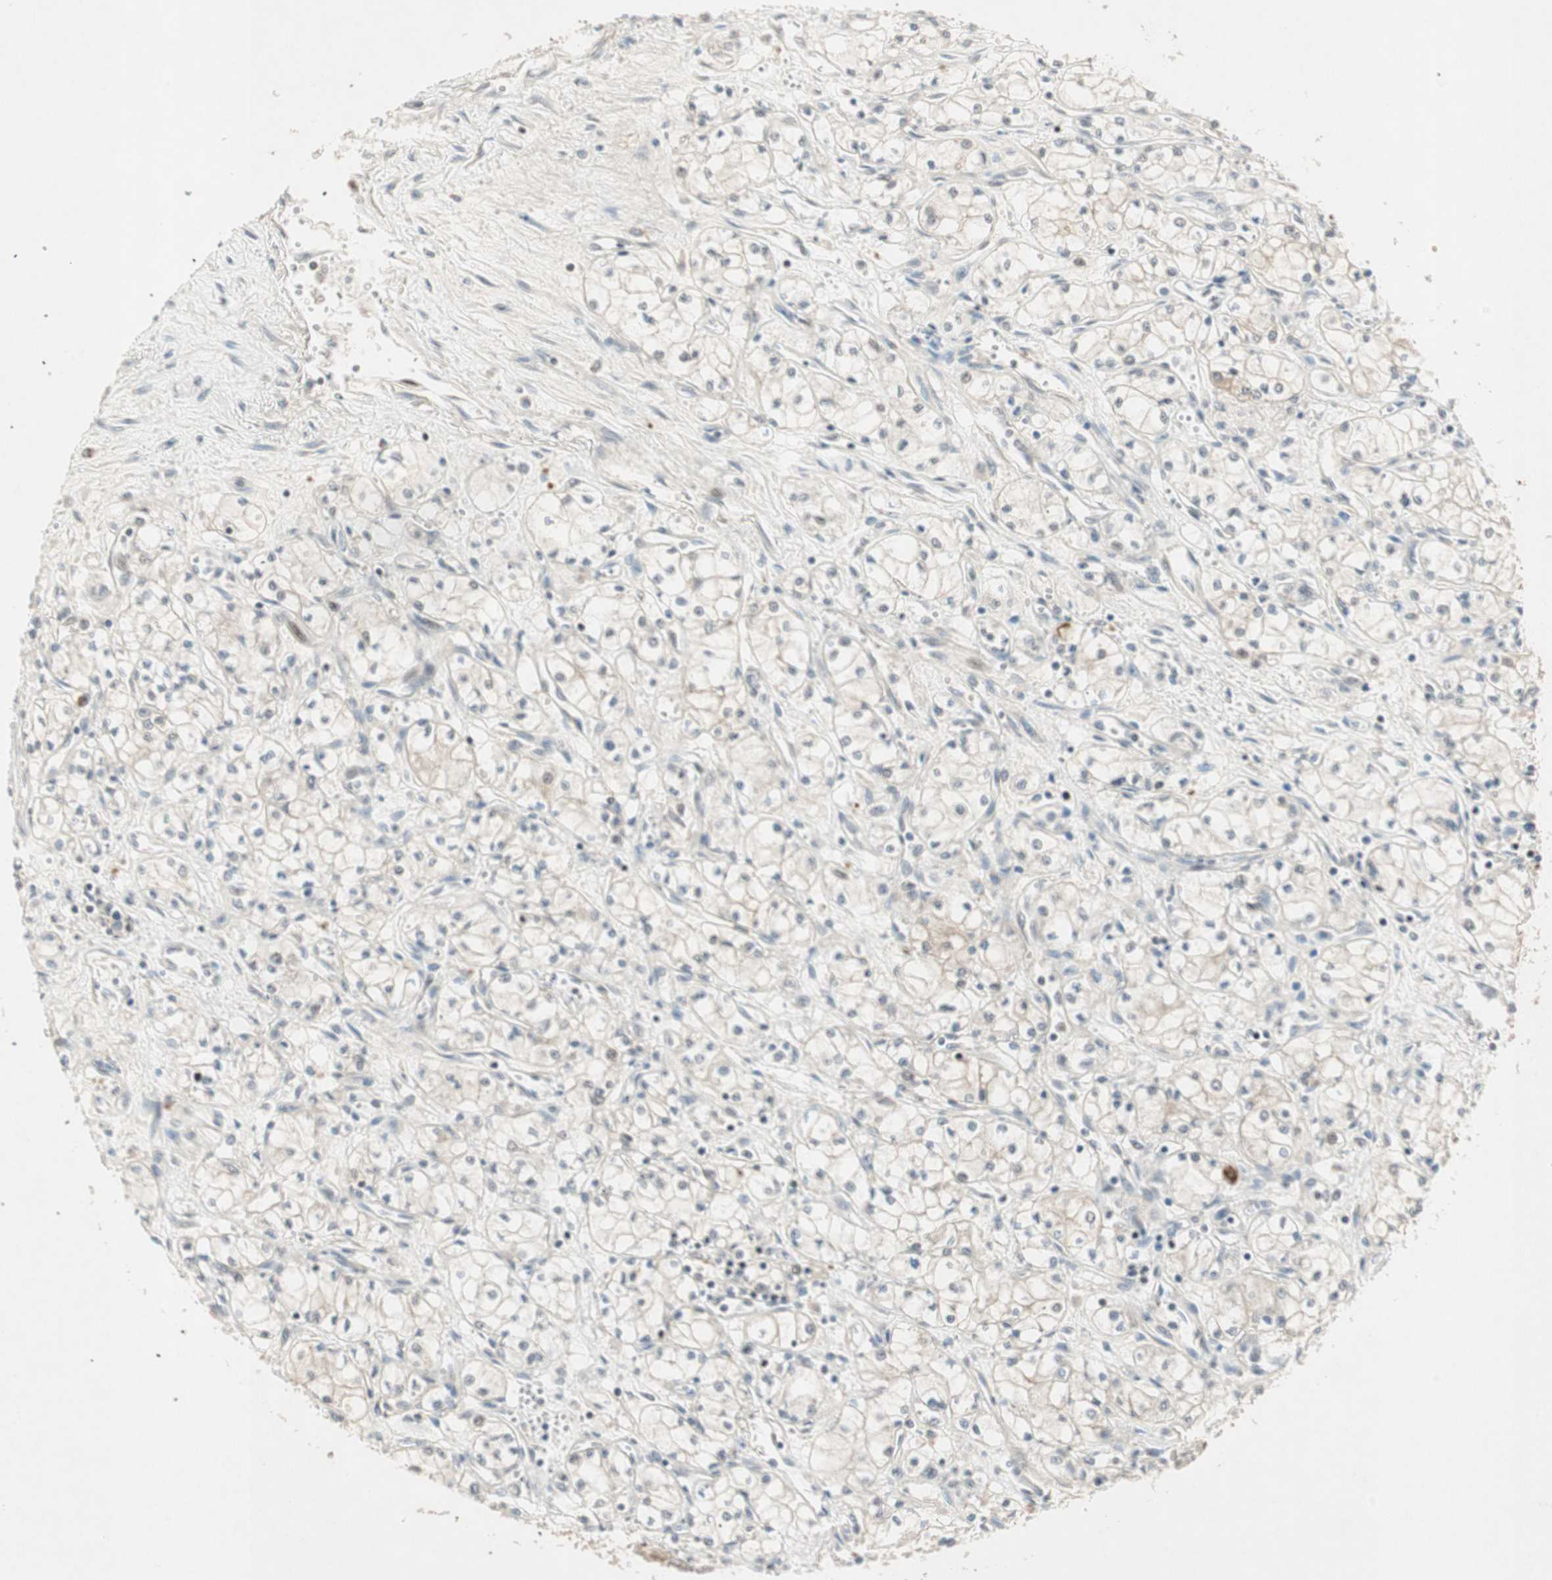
{"staining": {"intensity": "weak", "quantity": "<25%", "location": "cytoplasmic/membranous"}, "tissue": "renal cancer", "cell_type": "Tumor cells", "image_type": "cancer", "snomed": [{"axis": "morphology", "description": "Normal tissue, NOS"}, {"axis": "morphology", "description": "Adenocarcinoma, NOS"}, {"axis": "topography", "description": "Kidney"}], "caption": "A photomicrograph of renal cancer (adenocarcinoma) stained for a protein shows no brown staining in tumor cells.", "gene": "ACSL5", "patient": {"sex": "male", "age": 59}}